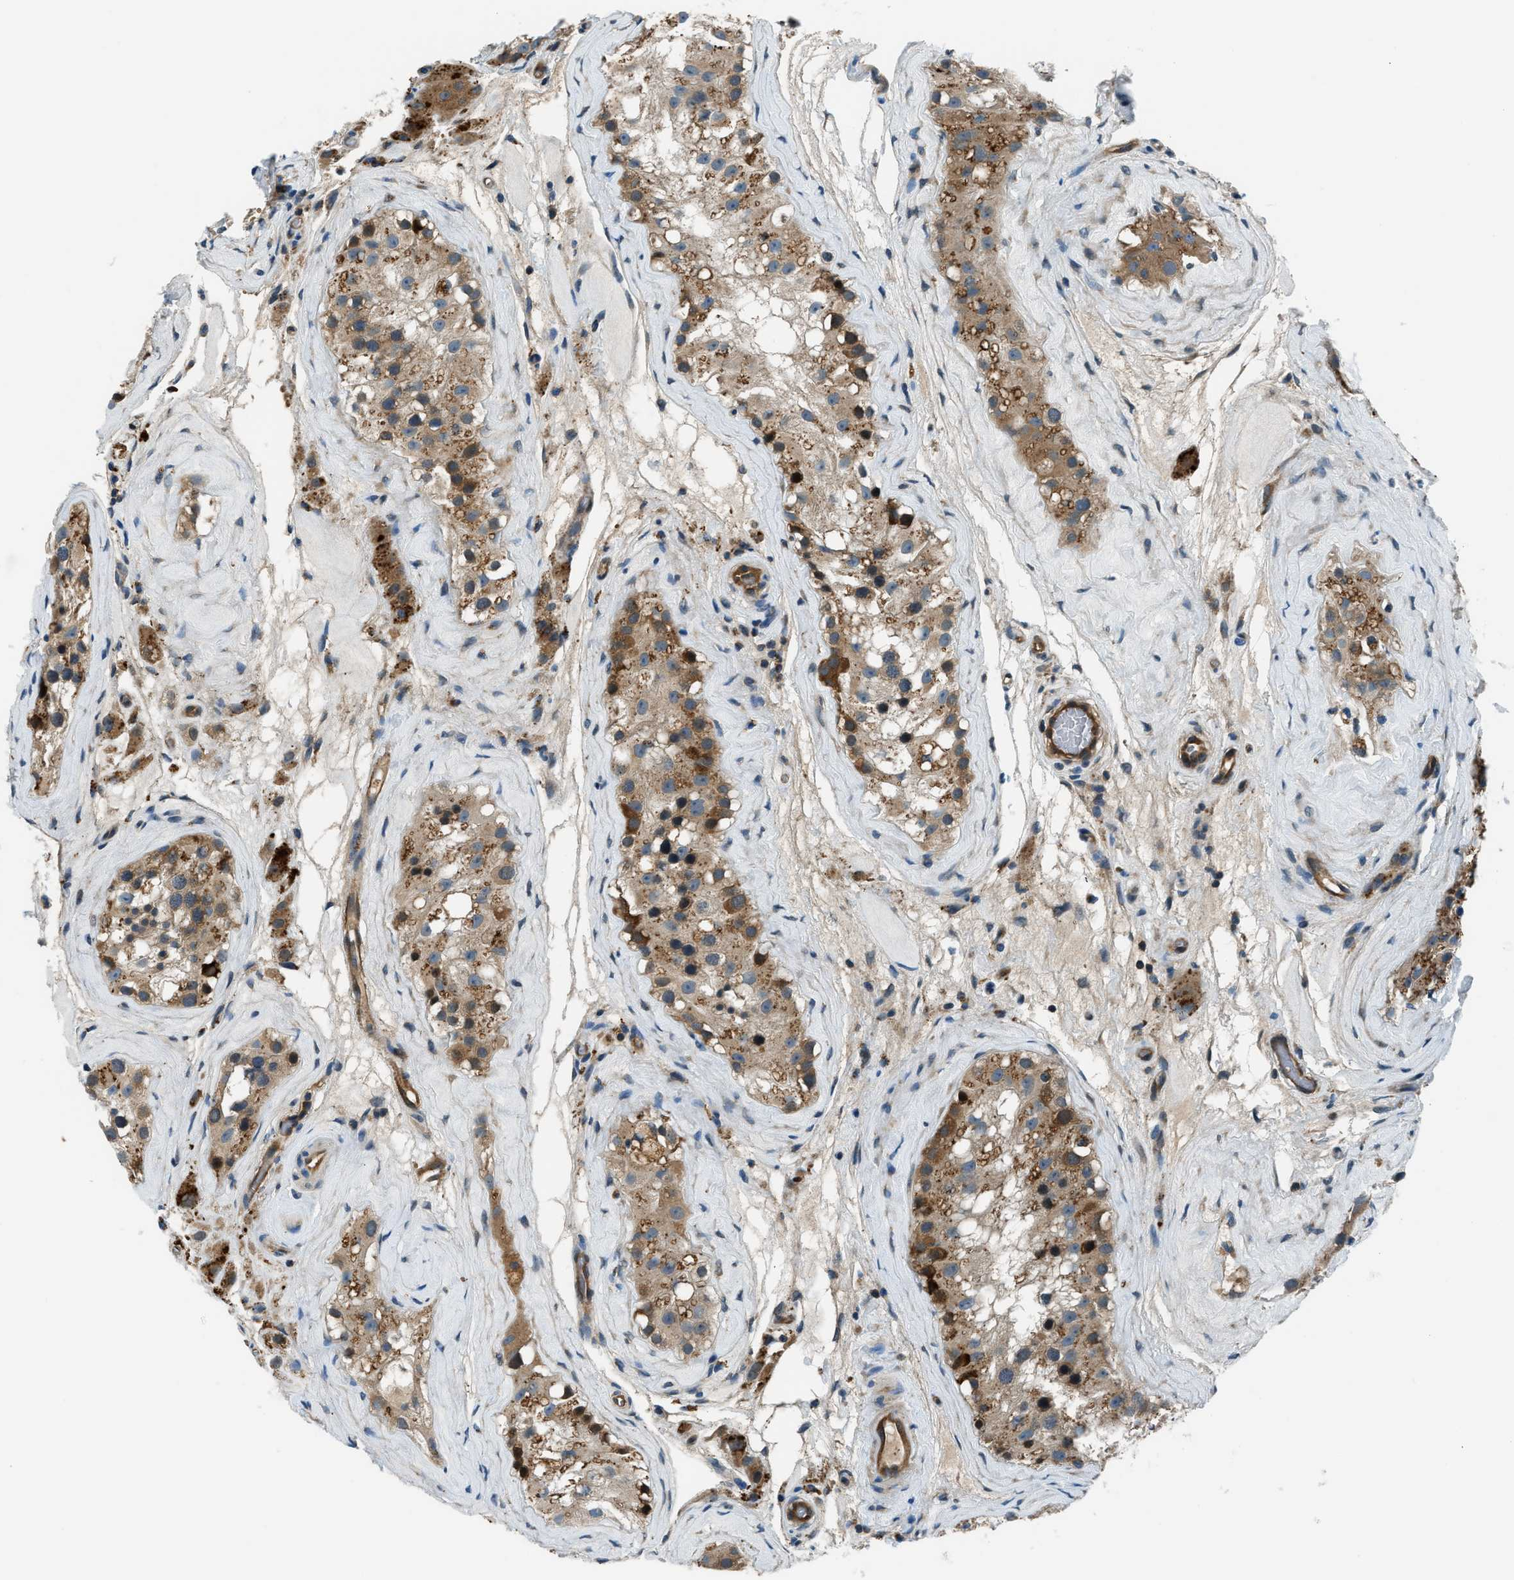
{"staining": {"intensity": "moderate", "quantity": ">75%", "location": "cytoplasmic/membranous"}, "tissue": "testis", "cell_type": "Cells in seminiferous ducts", "image_type": "normal", "snomed": [{"axis": "morphology", "description": "Normal tissue, NOS"}, {"axis": "morphology", "description": "Seminoma, NOS"}, {"axis": "topography", "description": "Testis"}], "caption": "DAB immunohistochemical staining of unremarkable testis displays moderate cytoplasmic/membranous protein expression in approximately >75% of cells in seminiferous ducts. (Stains: DAB in brown, nuclei in blue, Microscopy: brightfield microscopy at high magnification).", "gene": "SLC19A2", "patient": {"sex": "male", "age": 71}}